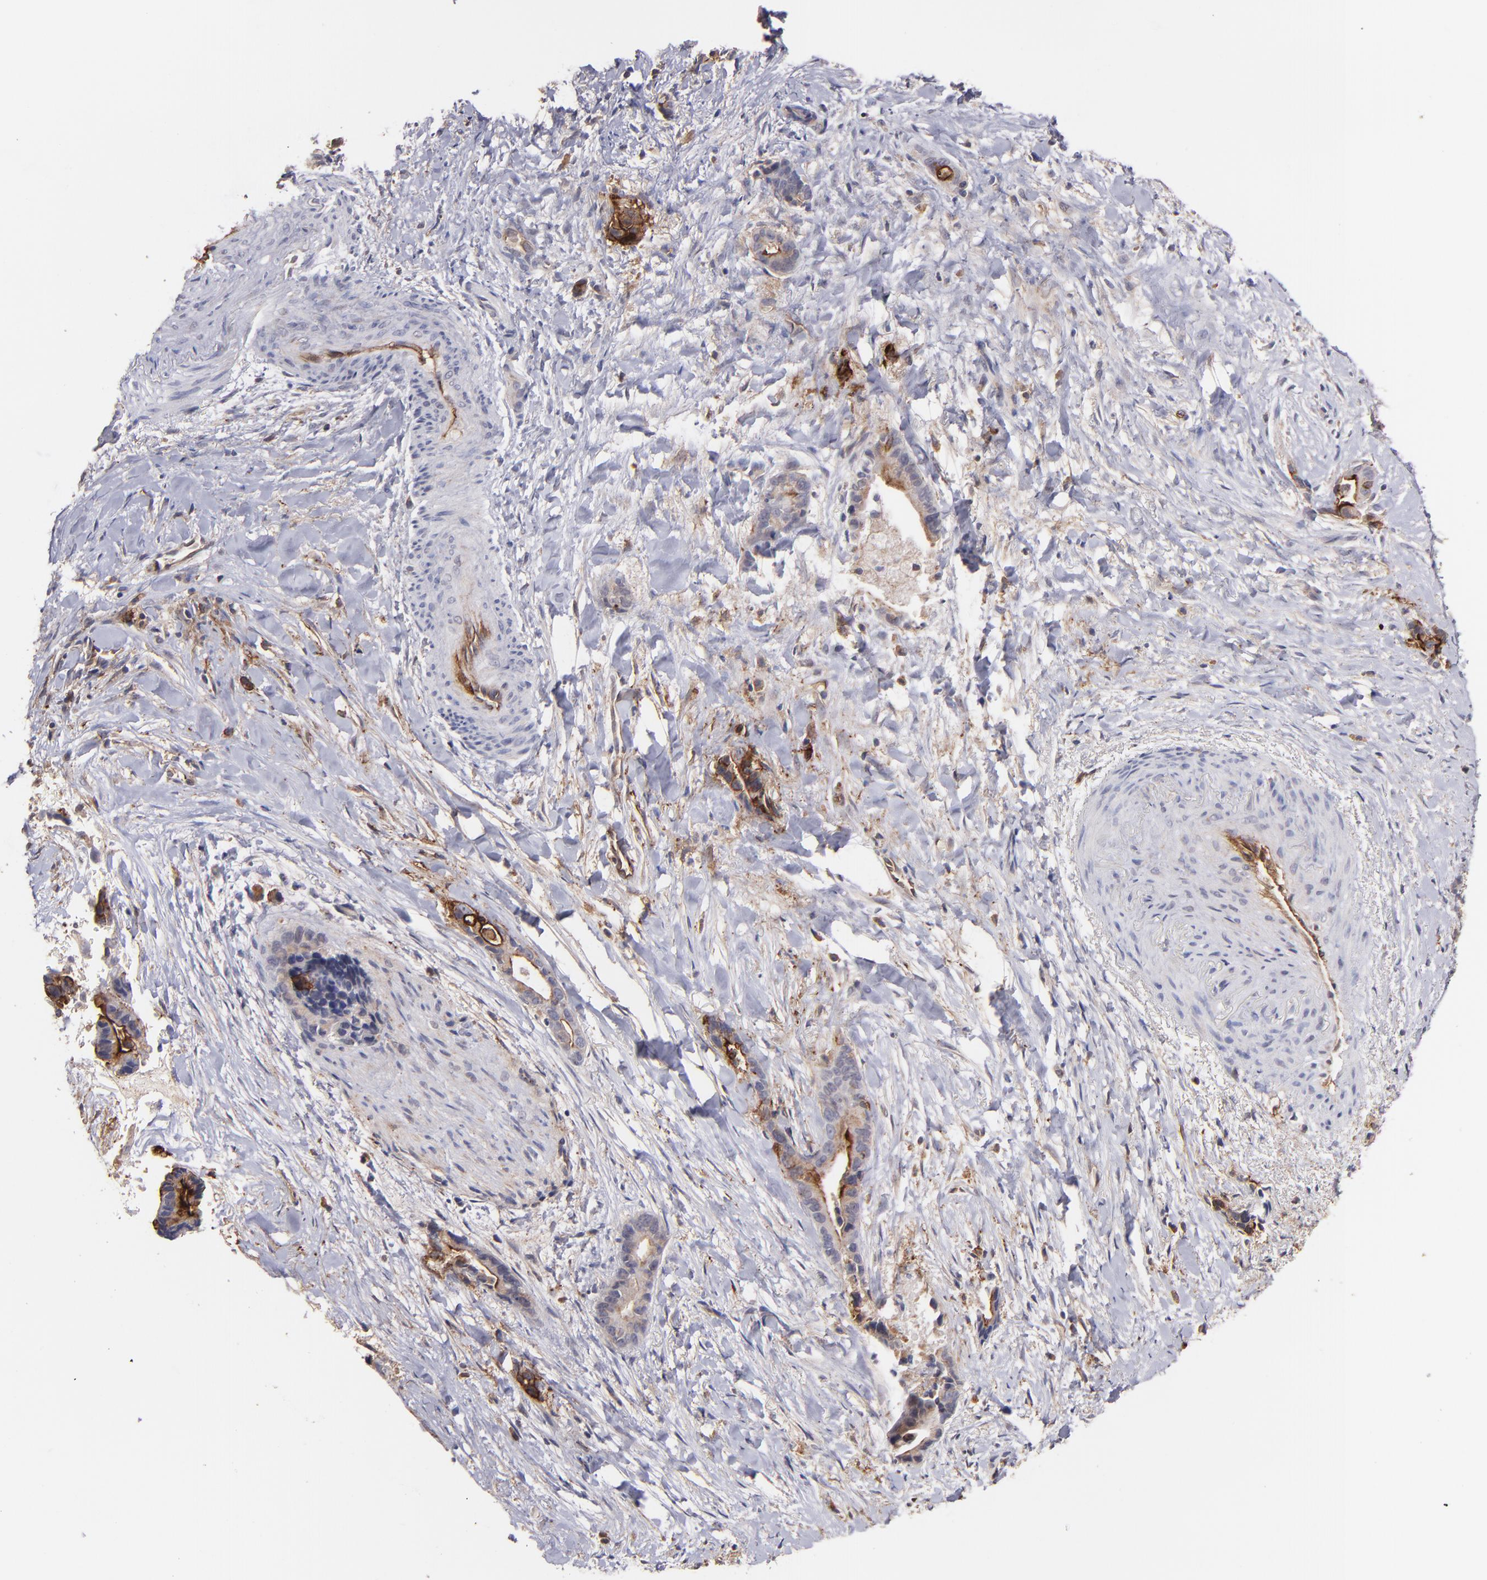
{"staining": {"intensity": "weak", "quantity": "25%-75%", "location": "cytoplasmic/membranous"}, "tissue": "liver cancer", "cell_type": "Tumor cells", "image_type": "cancer", "snomed": [{"axis": "morphology", "description": "Cholangiocarcinoma"}, {"axis": "topography", "description": "Liver"}], "caption": "IHC photomicrograph of neoplastic tissue: cholangiocarcinoma (liver) stained using immunohistochemistry displays low levels of weak protein expression localized specifically in the cytoplasmic/membranous of tumor cells, appearing as a cytoplasmic/membranous brown color.", "gene": "ICAM1", "patient": {"sex": "female", "age": 55}}